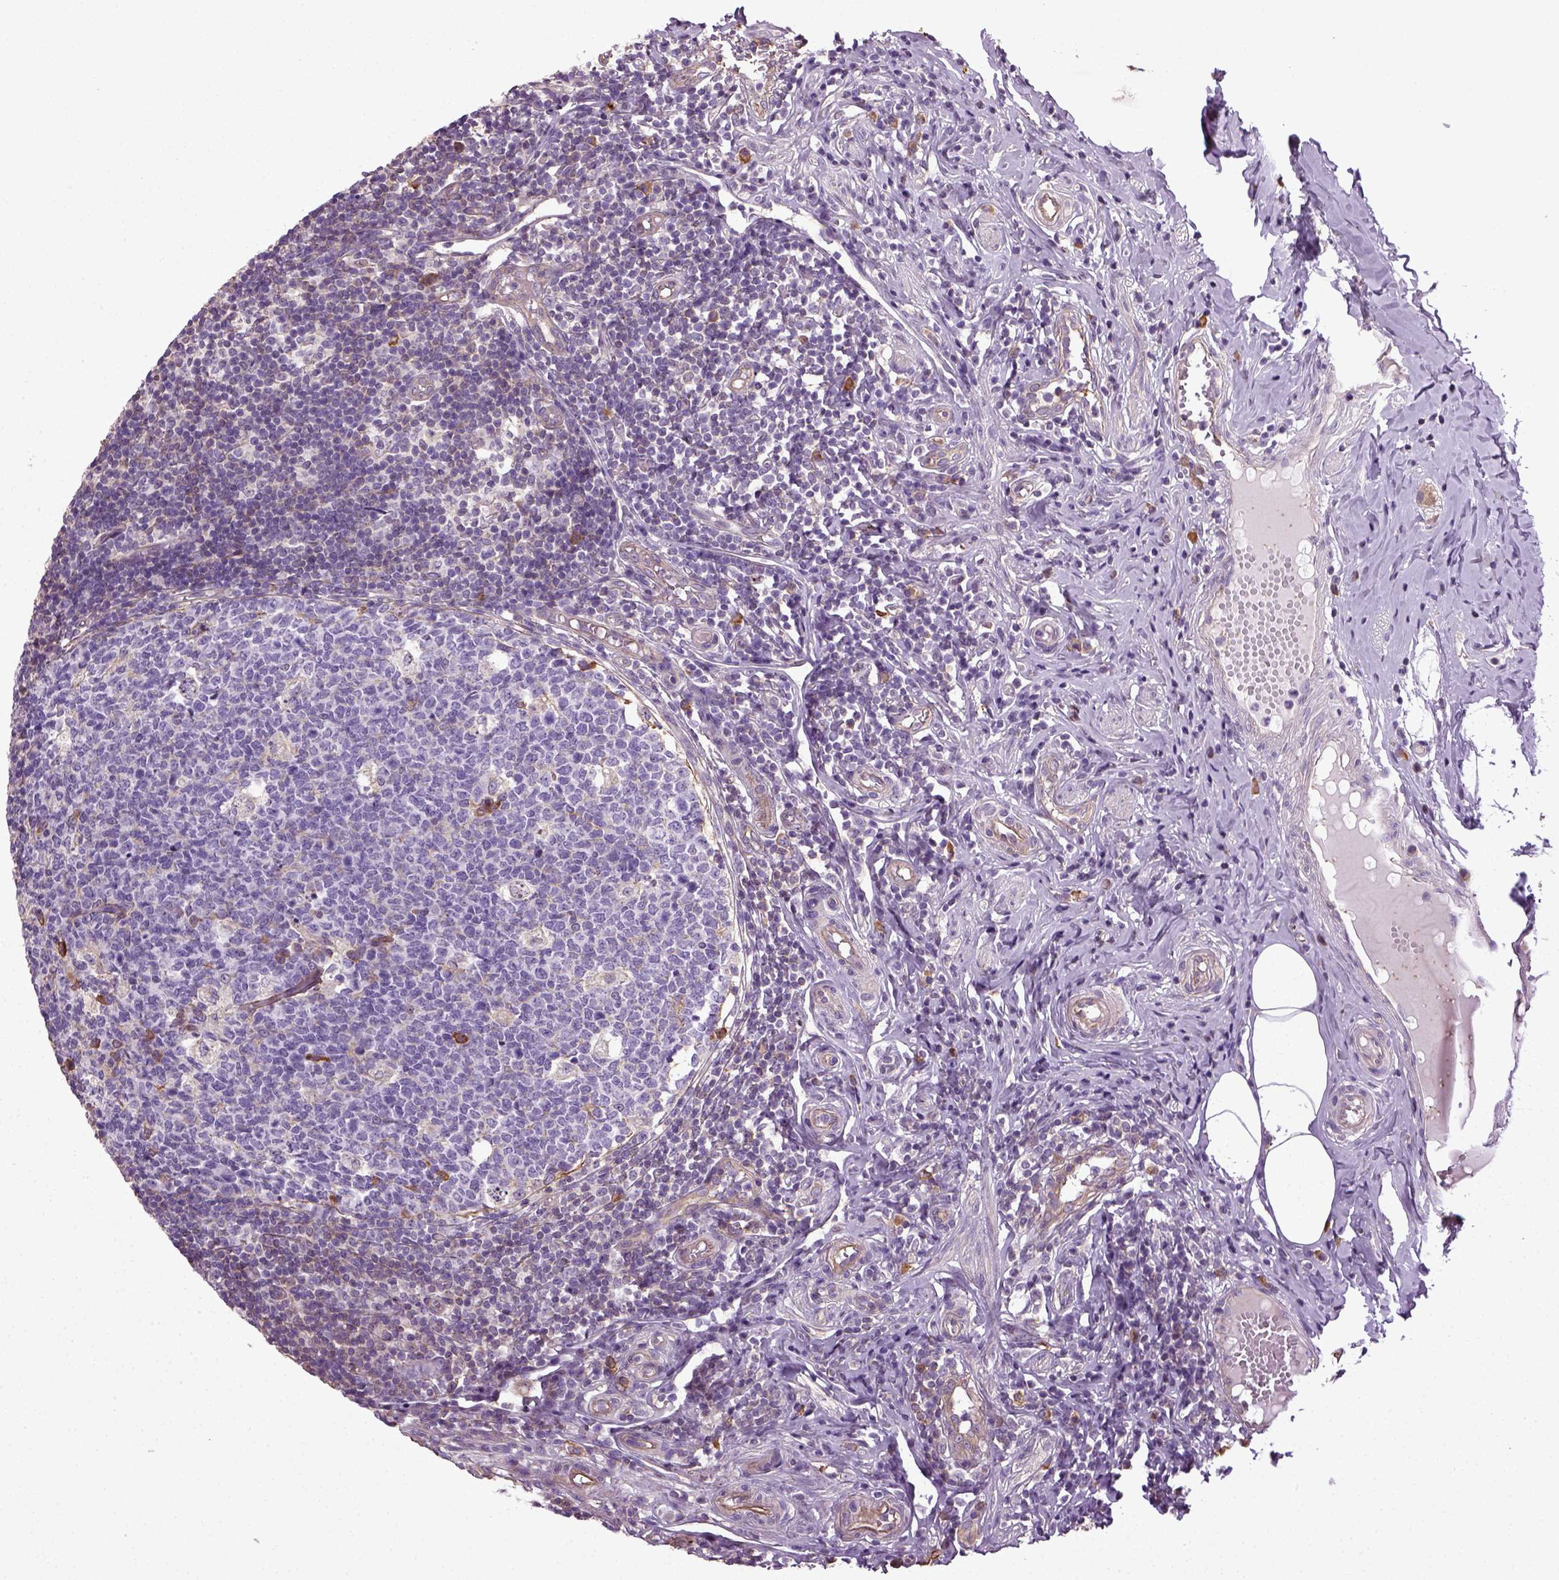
{"staining": {"intensity": "weak", "quantity": "<25%", "location": "cytoplasmic/membranous"}, "tissue": "appendix", "cell_type": "Glandular cells", "image_type": "normal", "snomed": [{"axis": "morphology", "description": "Normal tissue, NOS"}, {"axis": "topography", "description": "Appendix"}], "caption": "DAB (3,3'-diaminobenzidine) immunohistochemical staining of benign appendix shows no significant positivity in glandular cells.", "gene": "TPRG1", "patient": {"sex": "male", "age": 18}}